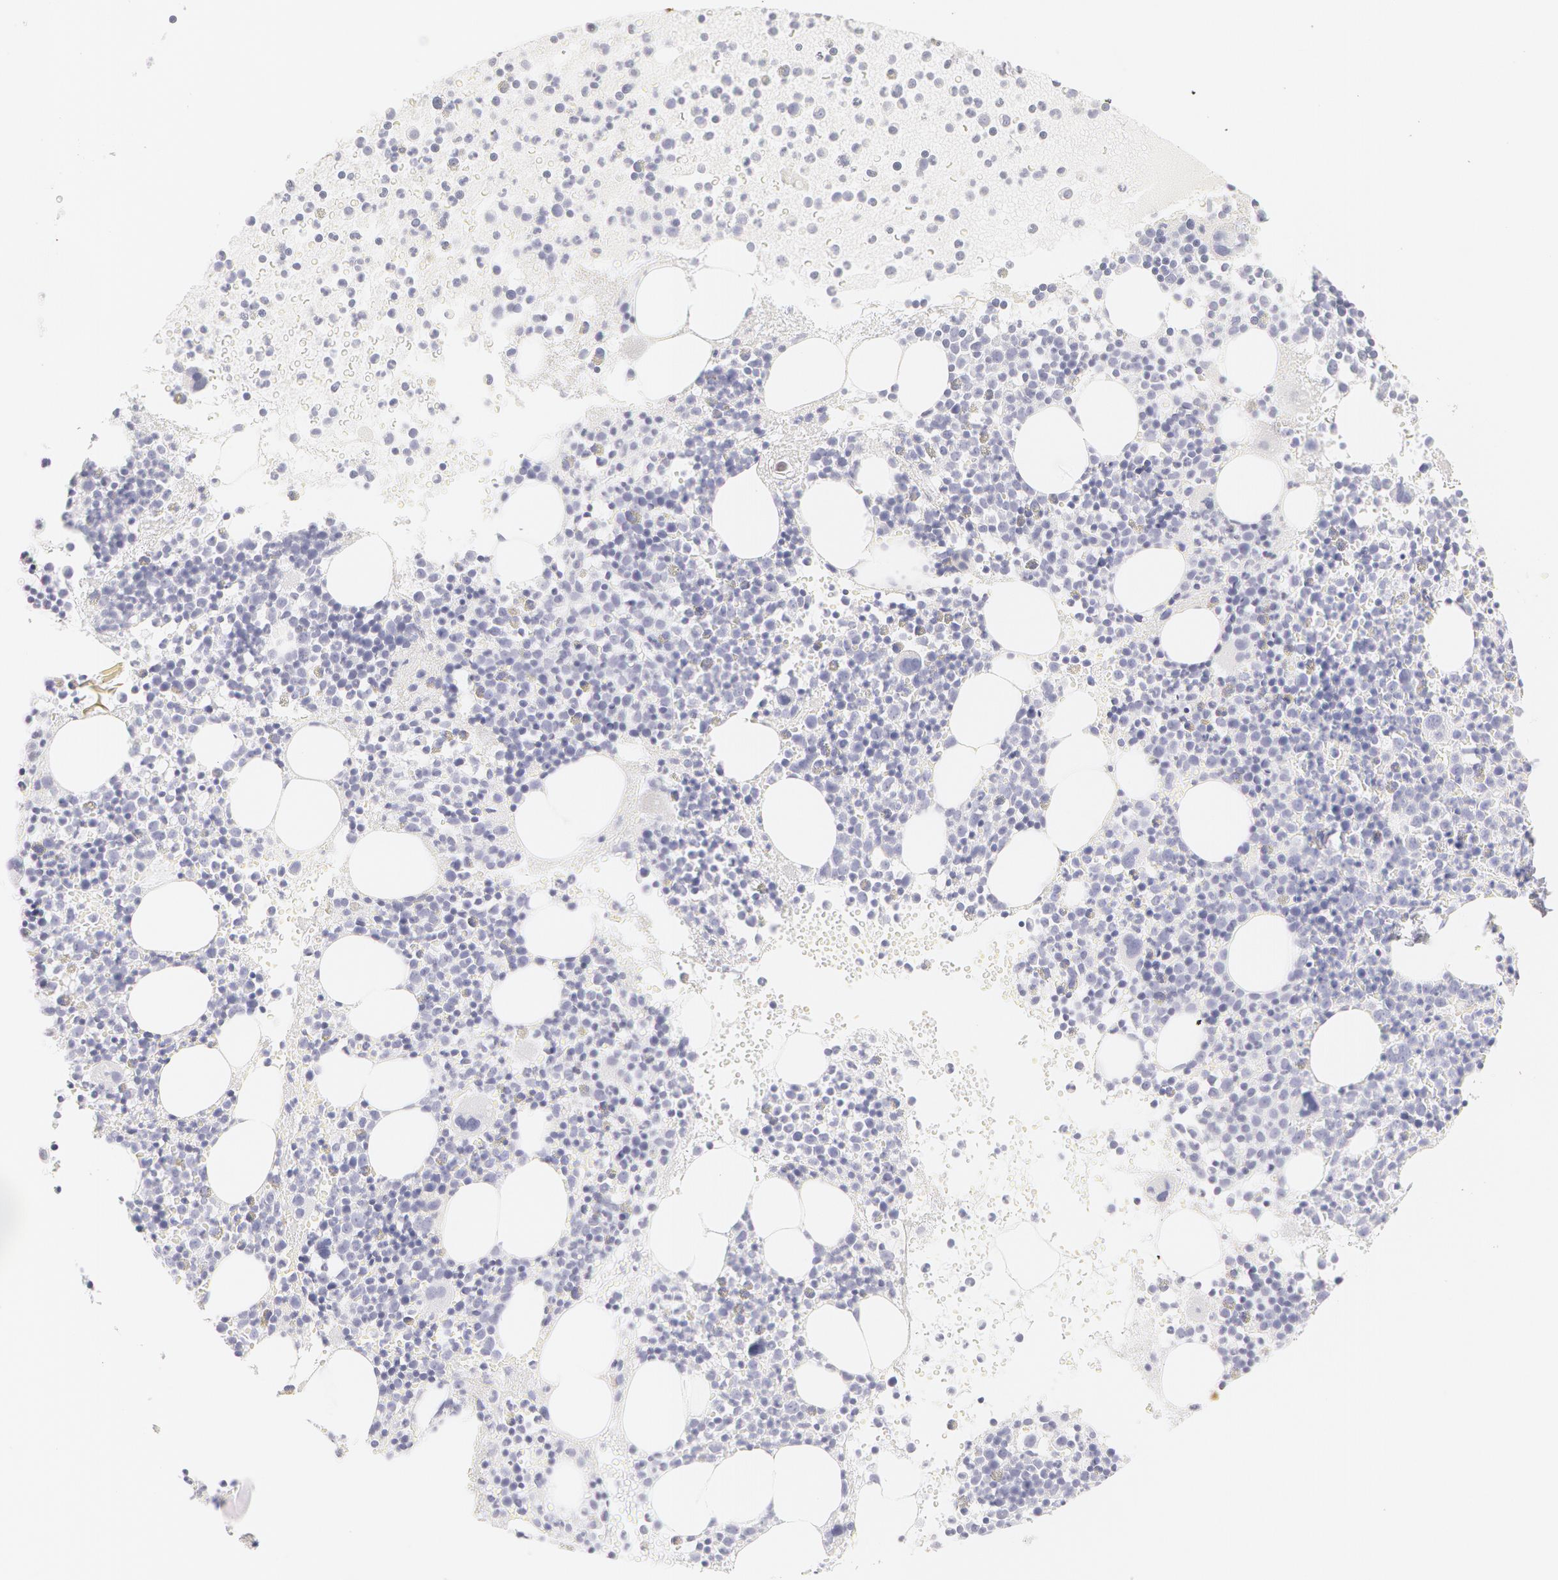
{"staining": {"intensity": "negative", "quantity": "none", "location": "none"}, "tissue": "bone marrow", "cell_type": "Hematopoietic cells", "image_type": "normal", "snomed": [{"axis": "morphology", "description": "Normal tissue, NOS"}, {"axis": "topography", "description": "Bone marrow"}], "caption": "Immunohistochemistry (IHC) micrograph of unremarkable human bone marrow stained for a protein (brown), which reveals no positivity in hematopoietic cells.", "gene": "KRT8", "patient": {"sex": "male", "age": 34}}